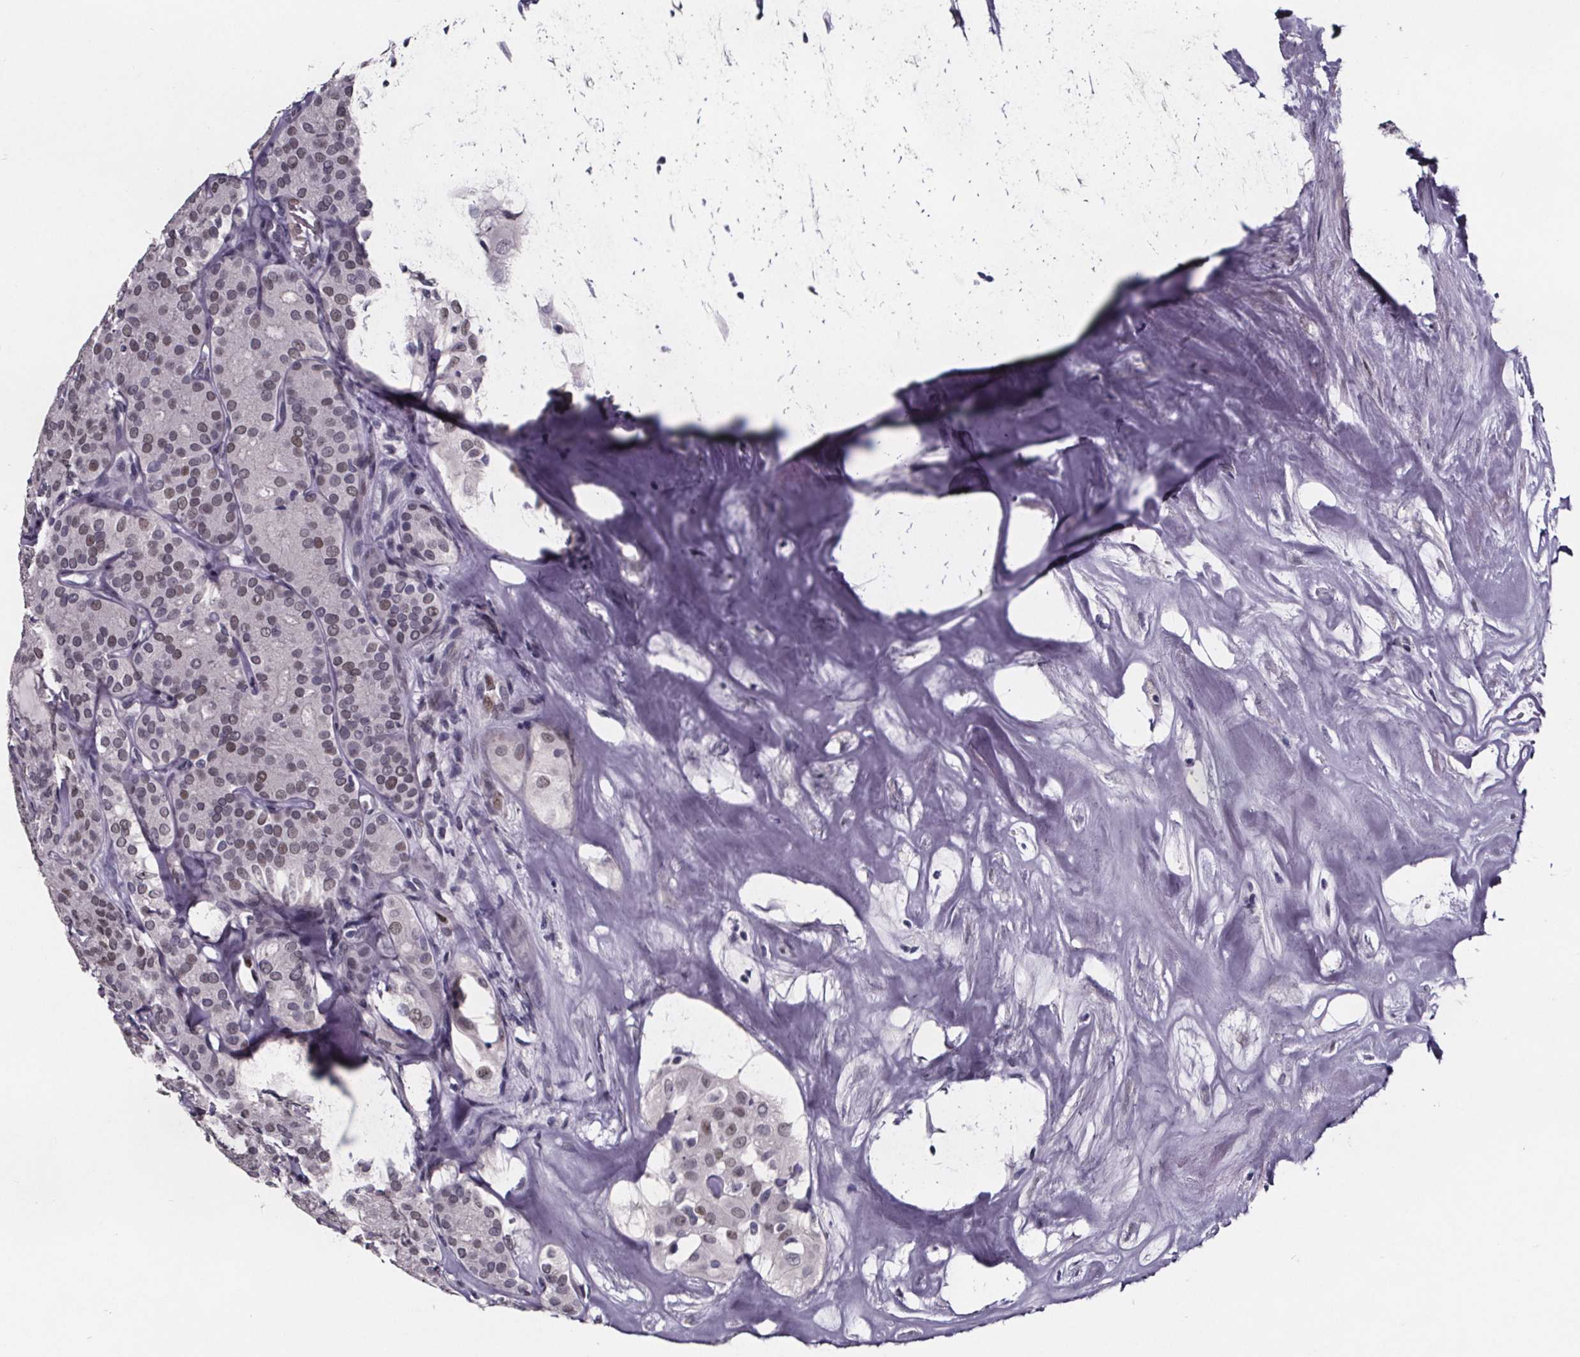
{"staining": {"intensity": "weak", "quantity": "<25%", "location": "nuclear"}, "tissue": "thyroid cancer", "cell_type": "Tumor cells", "image_type": "cancer", "snomed": [{"axis": "morphology", "description": "Follicular adenoma carcinoma, NOS"}, {"axis": "topography", "description": "Thyroid gland"}], "caption": "Thyroid cancer was stained to show a protein in brown. There is no significant staining in tumor cells. (Stains: DAB immunohistochemistry (IHC) with hematoxylin counter stain, Microscopy: brightfield microscopy at high magnification).", "gene": "AR", "patient": {"sex": "male", "age": 75}}